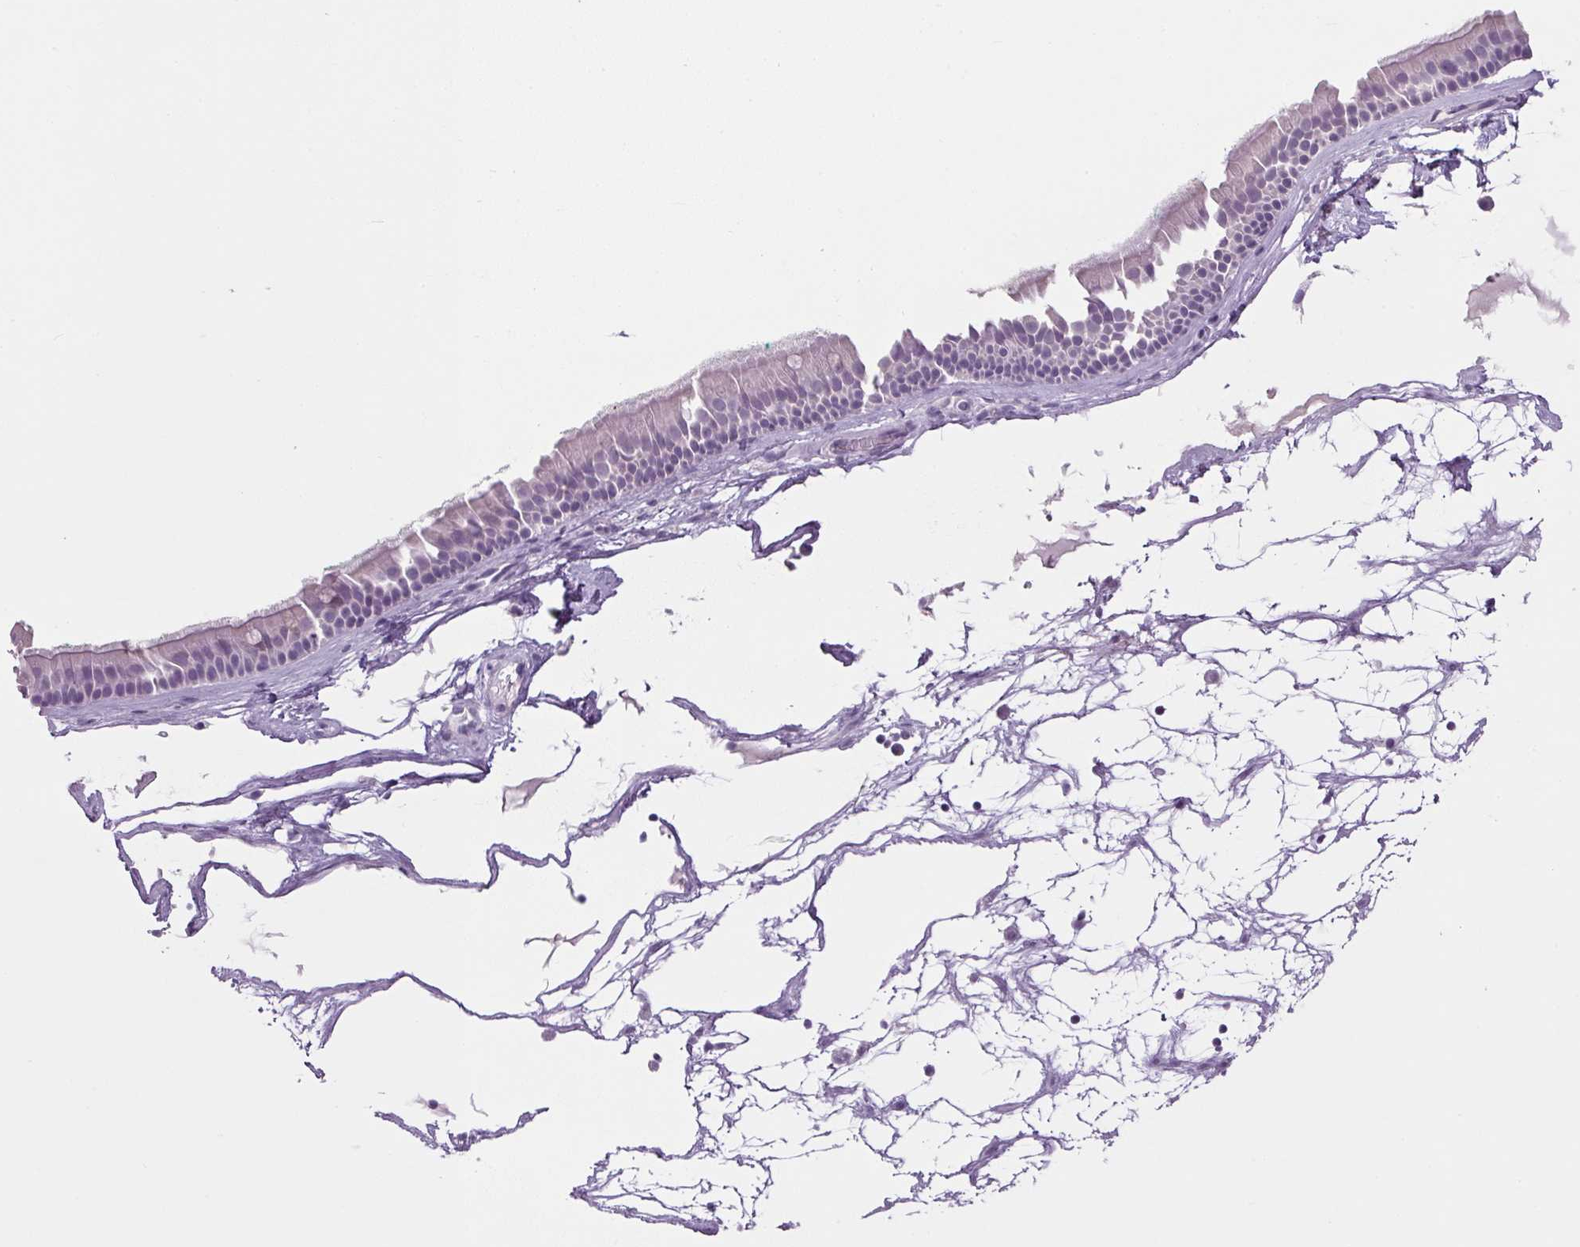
{"staining": {"intensity": "weak", "quantity": "<25%", "location": "cytoplasmic/membranous"}, "tissue": "nasopharynx", "cell_type": "Respiratory epithelial cells", "image_type": "normal", "snomed": [{"axis": "morphology", "description": "Normal tissue, NOS"}, {"axis": "topography", "description": "Nasopharynx"}], "caption": "This photomicrograph is of normal nasopharynx stained with immunohistochemistry to label a protein in brown with the nuclei are counter-stained blue. There is no staining in respiratory epithelial cells.", "gene": "PPP1R1A", "patient": {"sex": "male", "age": 68}}